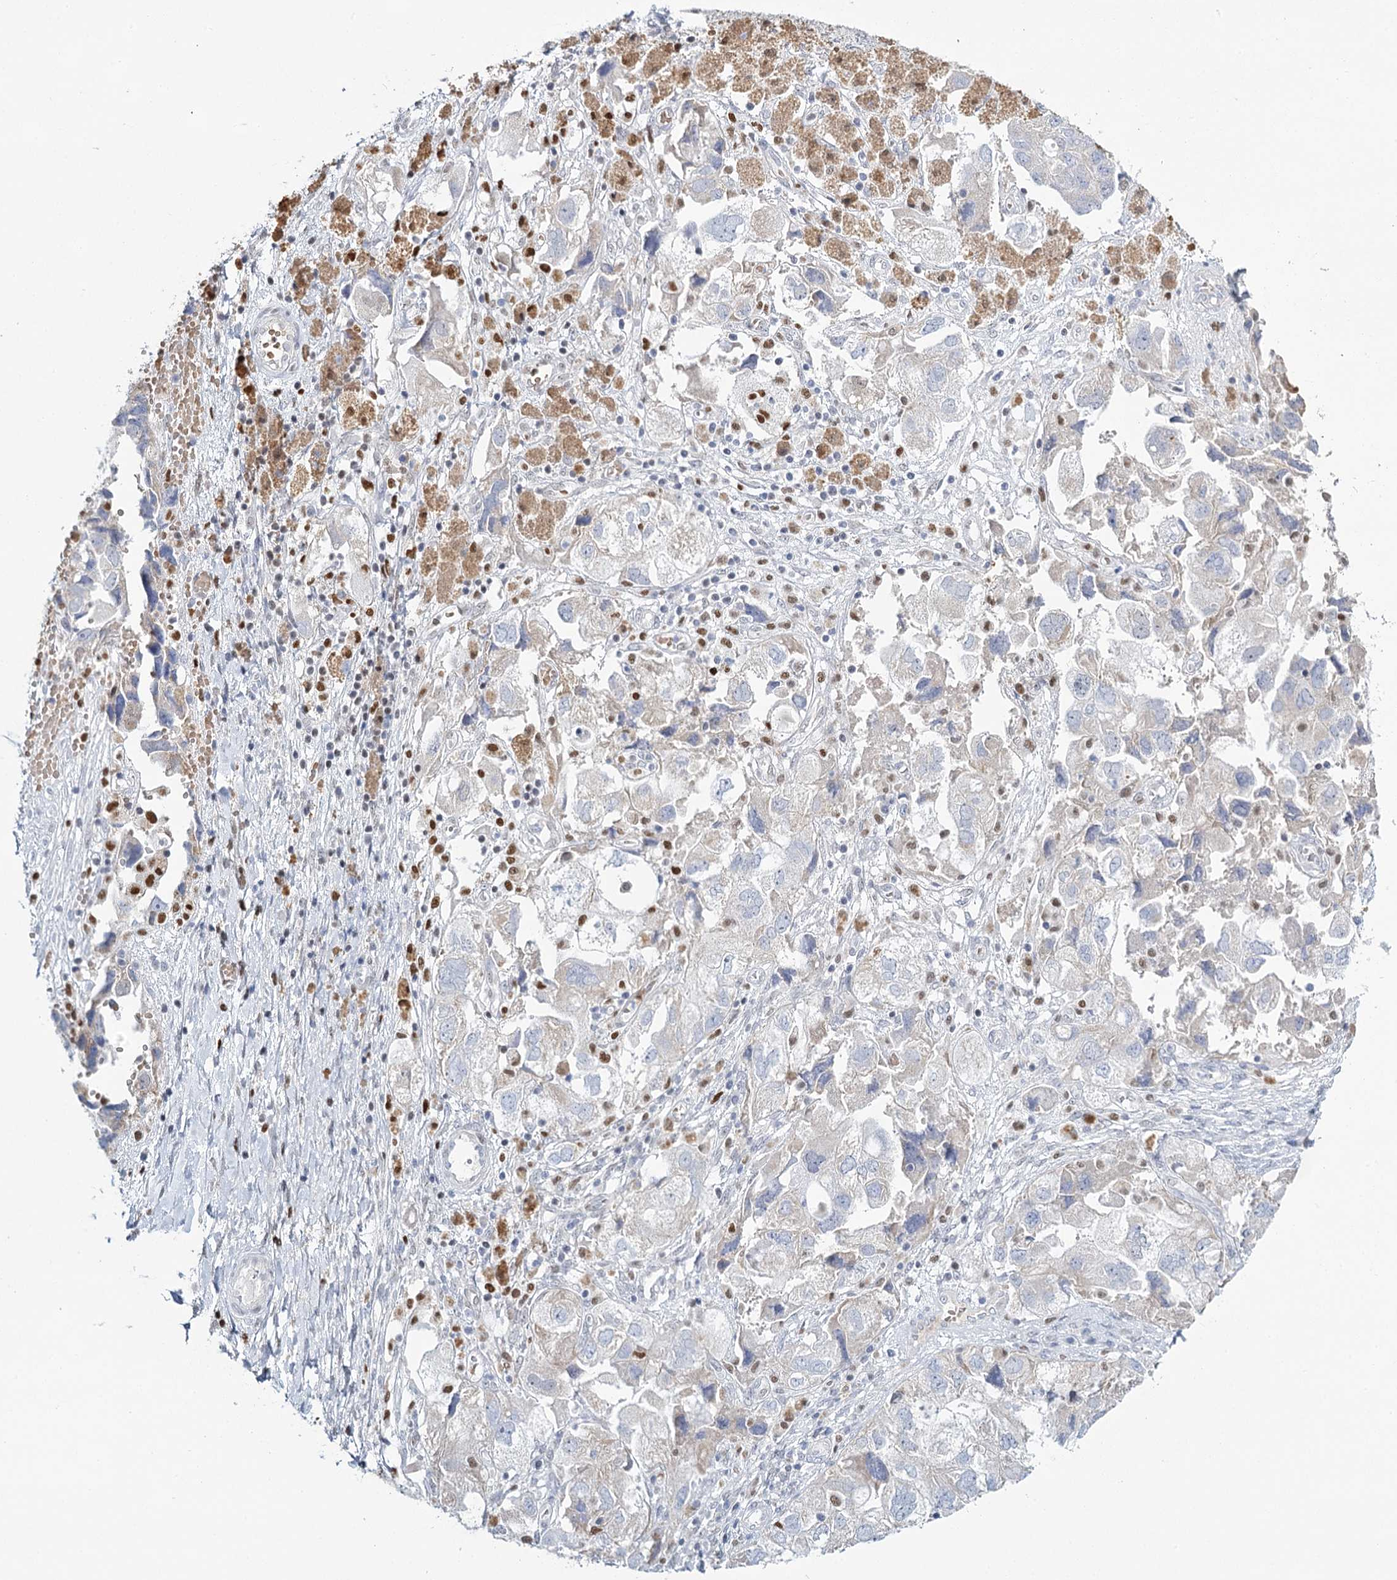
{"staining": {"intensity": "negative", "quantity": "none", "location": "none"}, "tissue": "ovarian cancer", "cell_type": "Tumor cells", "image_type": "cancer", "snomed": [{"axis": "morphology", "description": "Carcinoma, NOS"}, {"axis": "morphology", "description": "Cystadenocarcinoma, serous, NOS"}, {"axis": "topography", "description": "Ovary"}], "caption": "This is a photomicrograph of immunohistochemistry staining of ovarian carcinoma, which shows no positivity in tumor cells.", "gene": "IGSF3", "patient": {"sex": "female", "age": 69}}